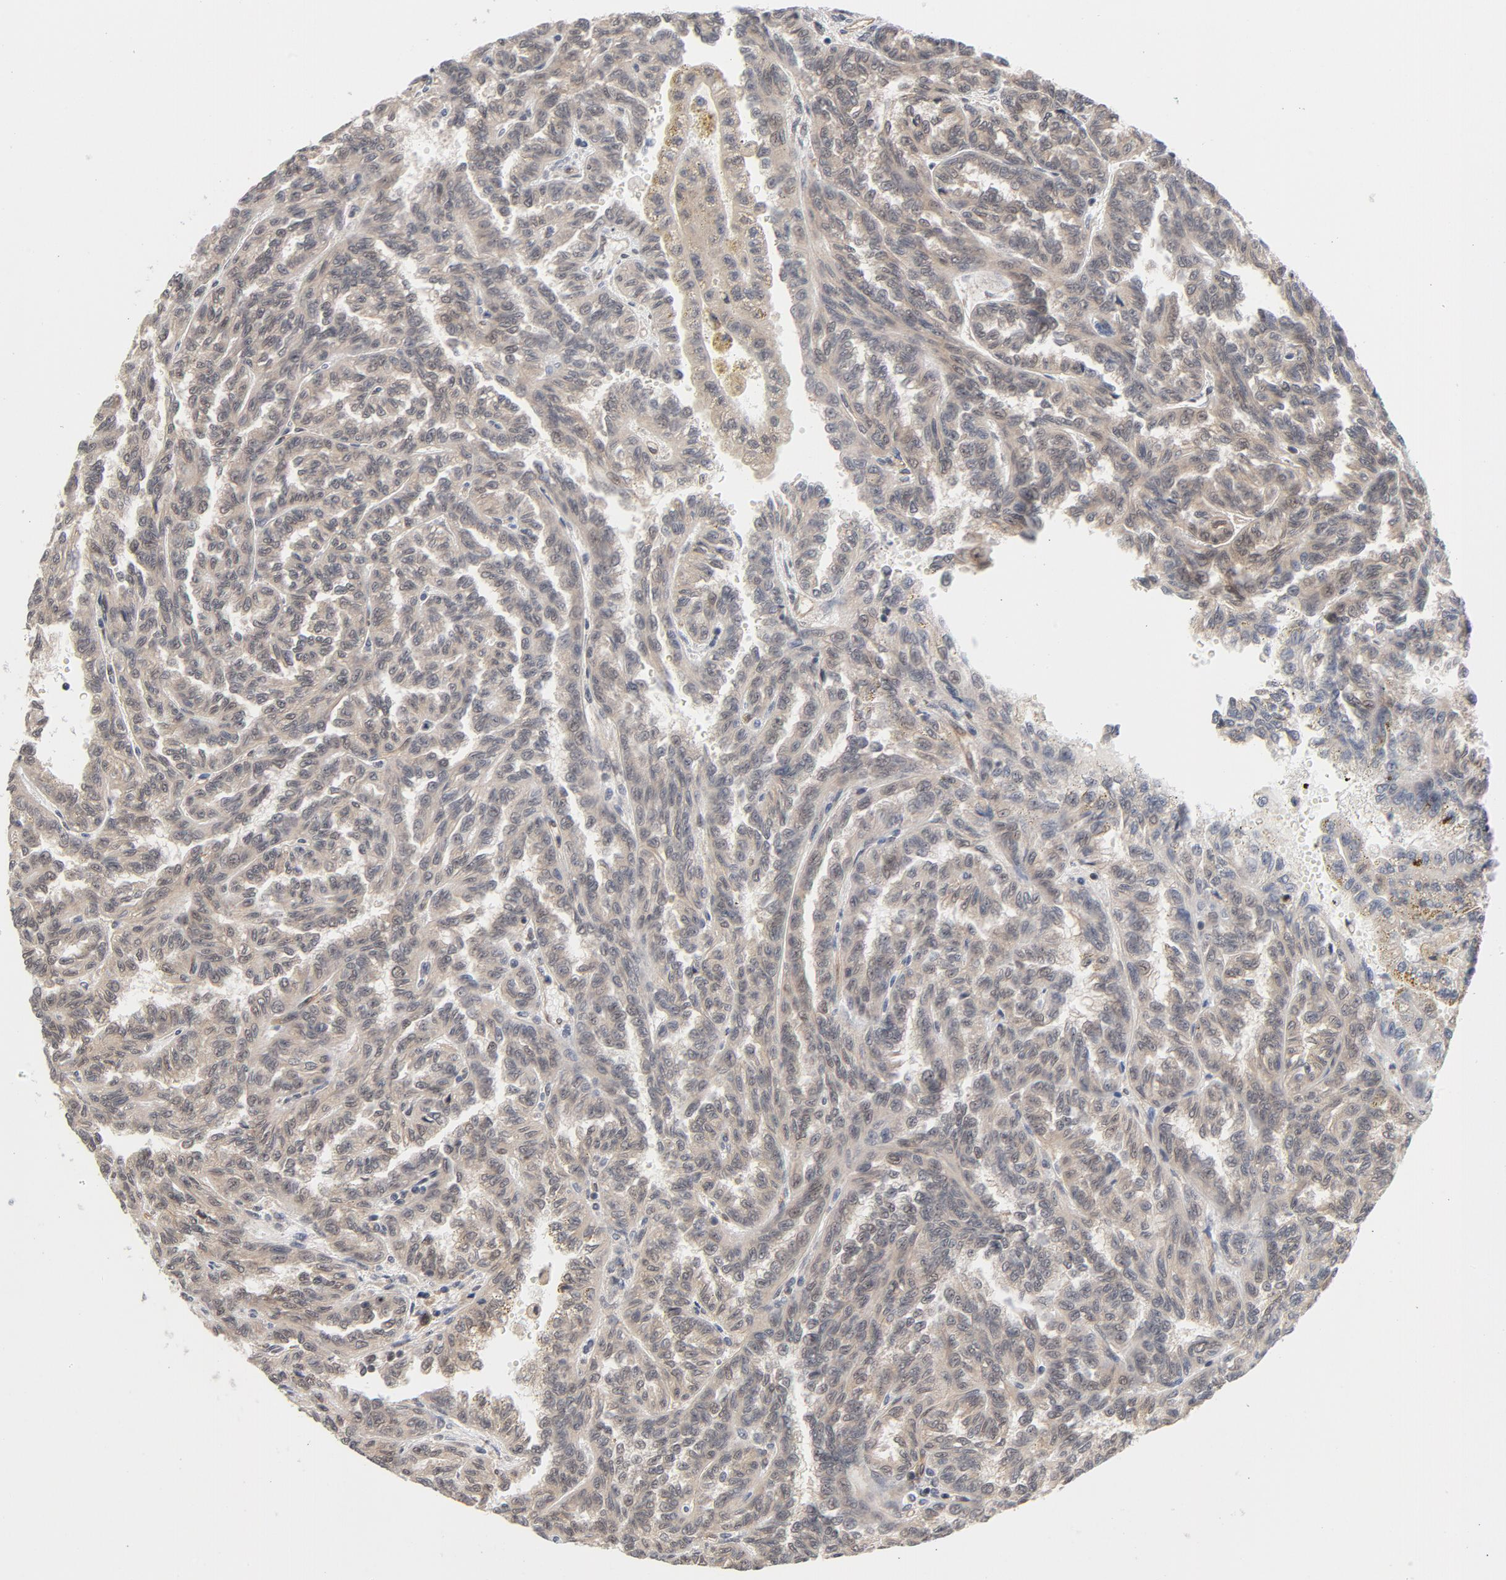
{"staining": {"intensity": "weak", "quantity": ">75%", "location": "cytoplasmic/membranous"}, "tissue": "renal cancer", "cell_type": "Tumor cells", "image_type": "cancer", "snomed": [{"axis": "morphology", "description": "Inflammation, NOS"}, {"axis": "morphology", "description": "Adenocarcinoma, NOS"}, {"axis": "topography", "description": "Kidney"}], "caption": "Human renal cancer (adenocarcinoma) stained with a brown dye demonstrates weak cytoplasmic/membranous positive expression in about >75% of tumor cells.", "gene": "CDC37", "patient": {"sex": "male", "age": 68}}